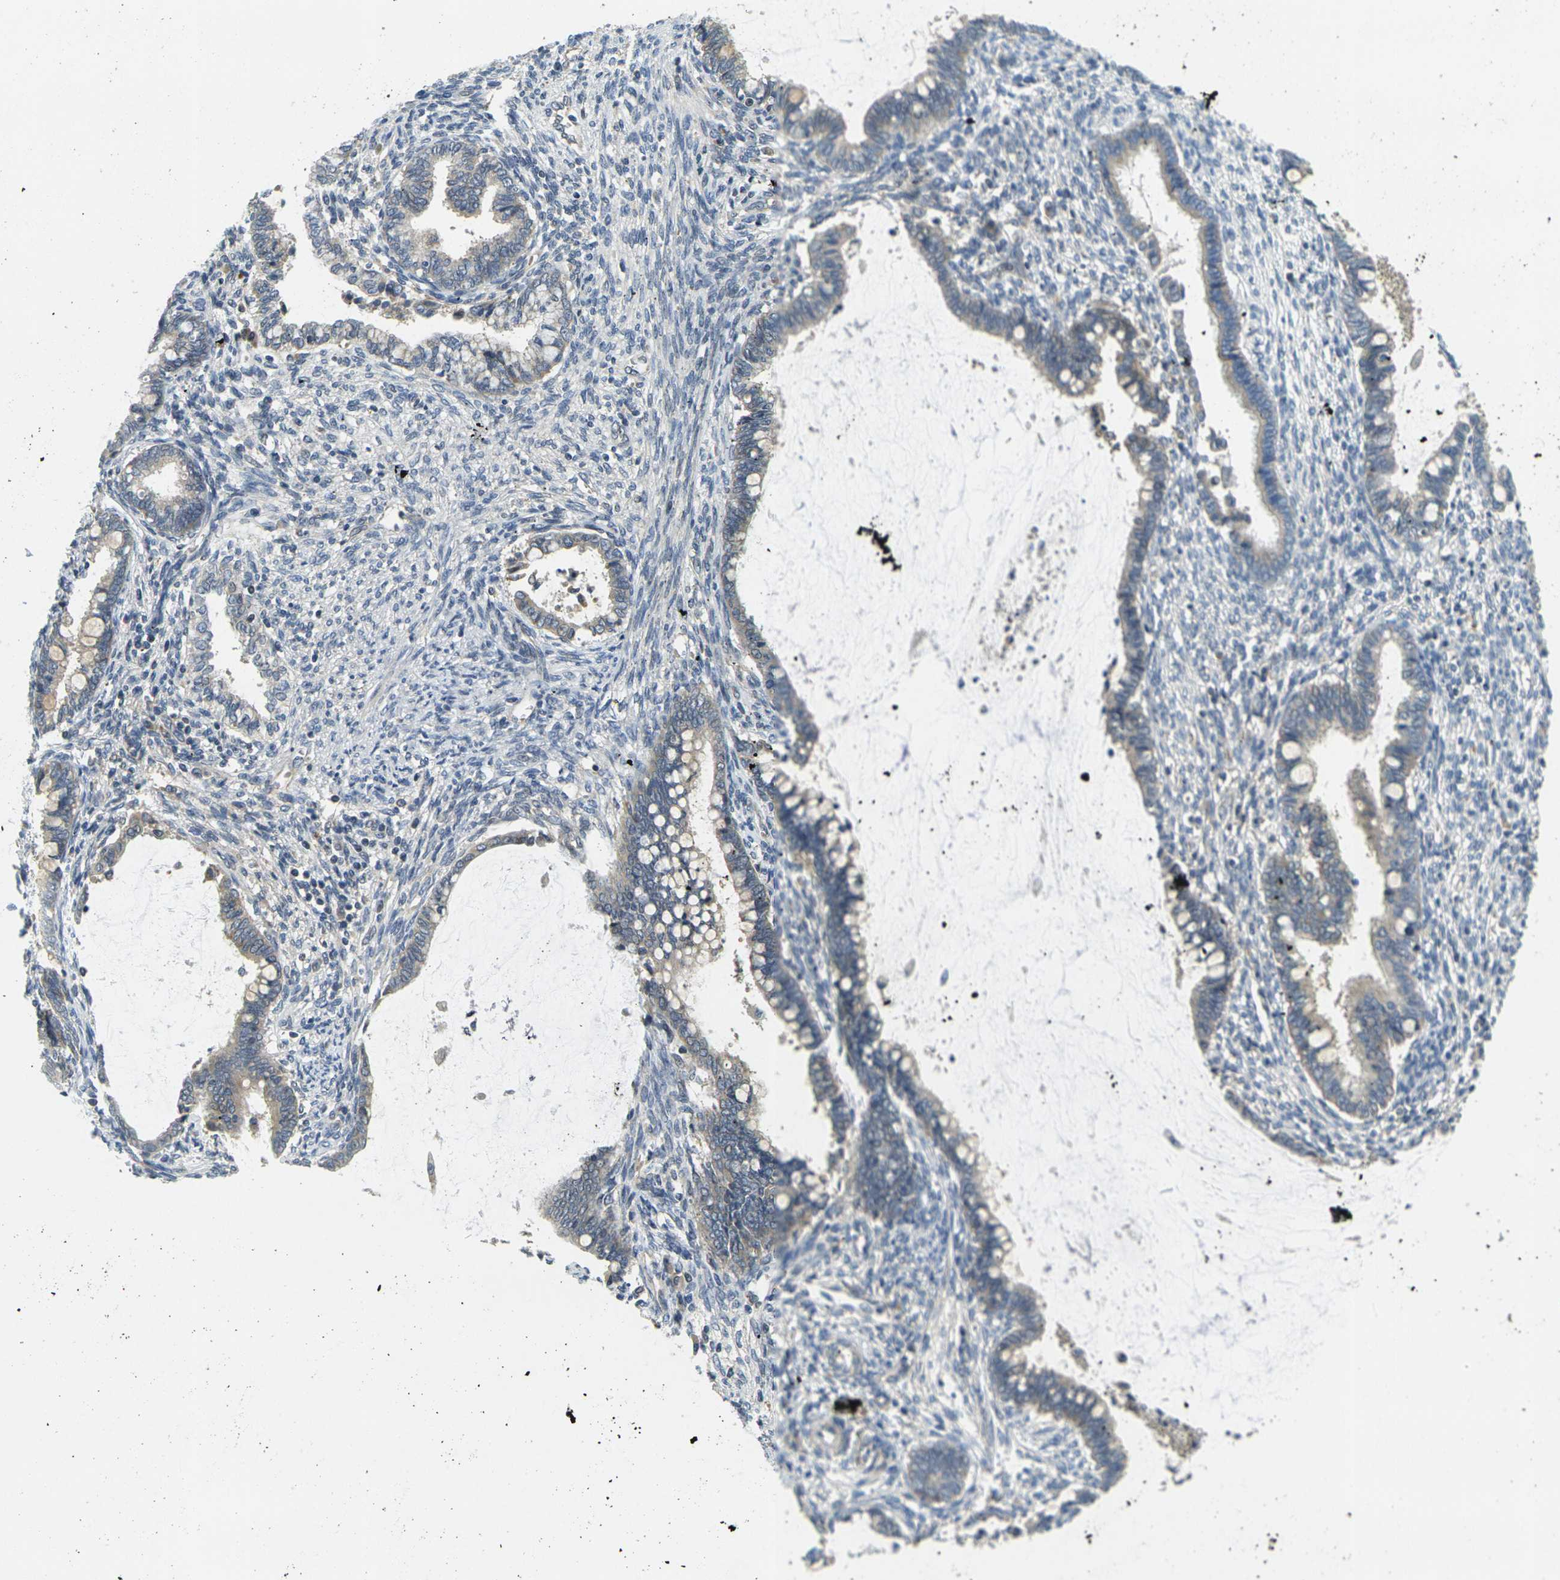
{"staining": {"intensity": "negative", "quantity": "none", "location": "none"}, "tissue": "cervical cancer", "cell_type": "Tumor cells", "image_type": "cancer", "snomed": [{"axis": "morphology", "description": "Adenocarcinoma, NOS"}, {"axis": "topography", "description": "Cervix"}], "caption": "IHC of human cervical cancer (adenocarcinoma) exhibits no expression in tumor cells. (DAB immunohistochemistry visualized using brightfield microscopy, high magnification).", "gene": "MINAR2", "patient": {"sex": "female", "age": 44}}